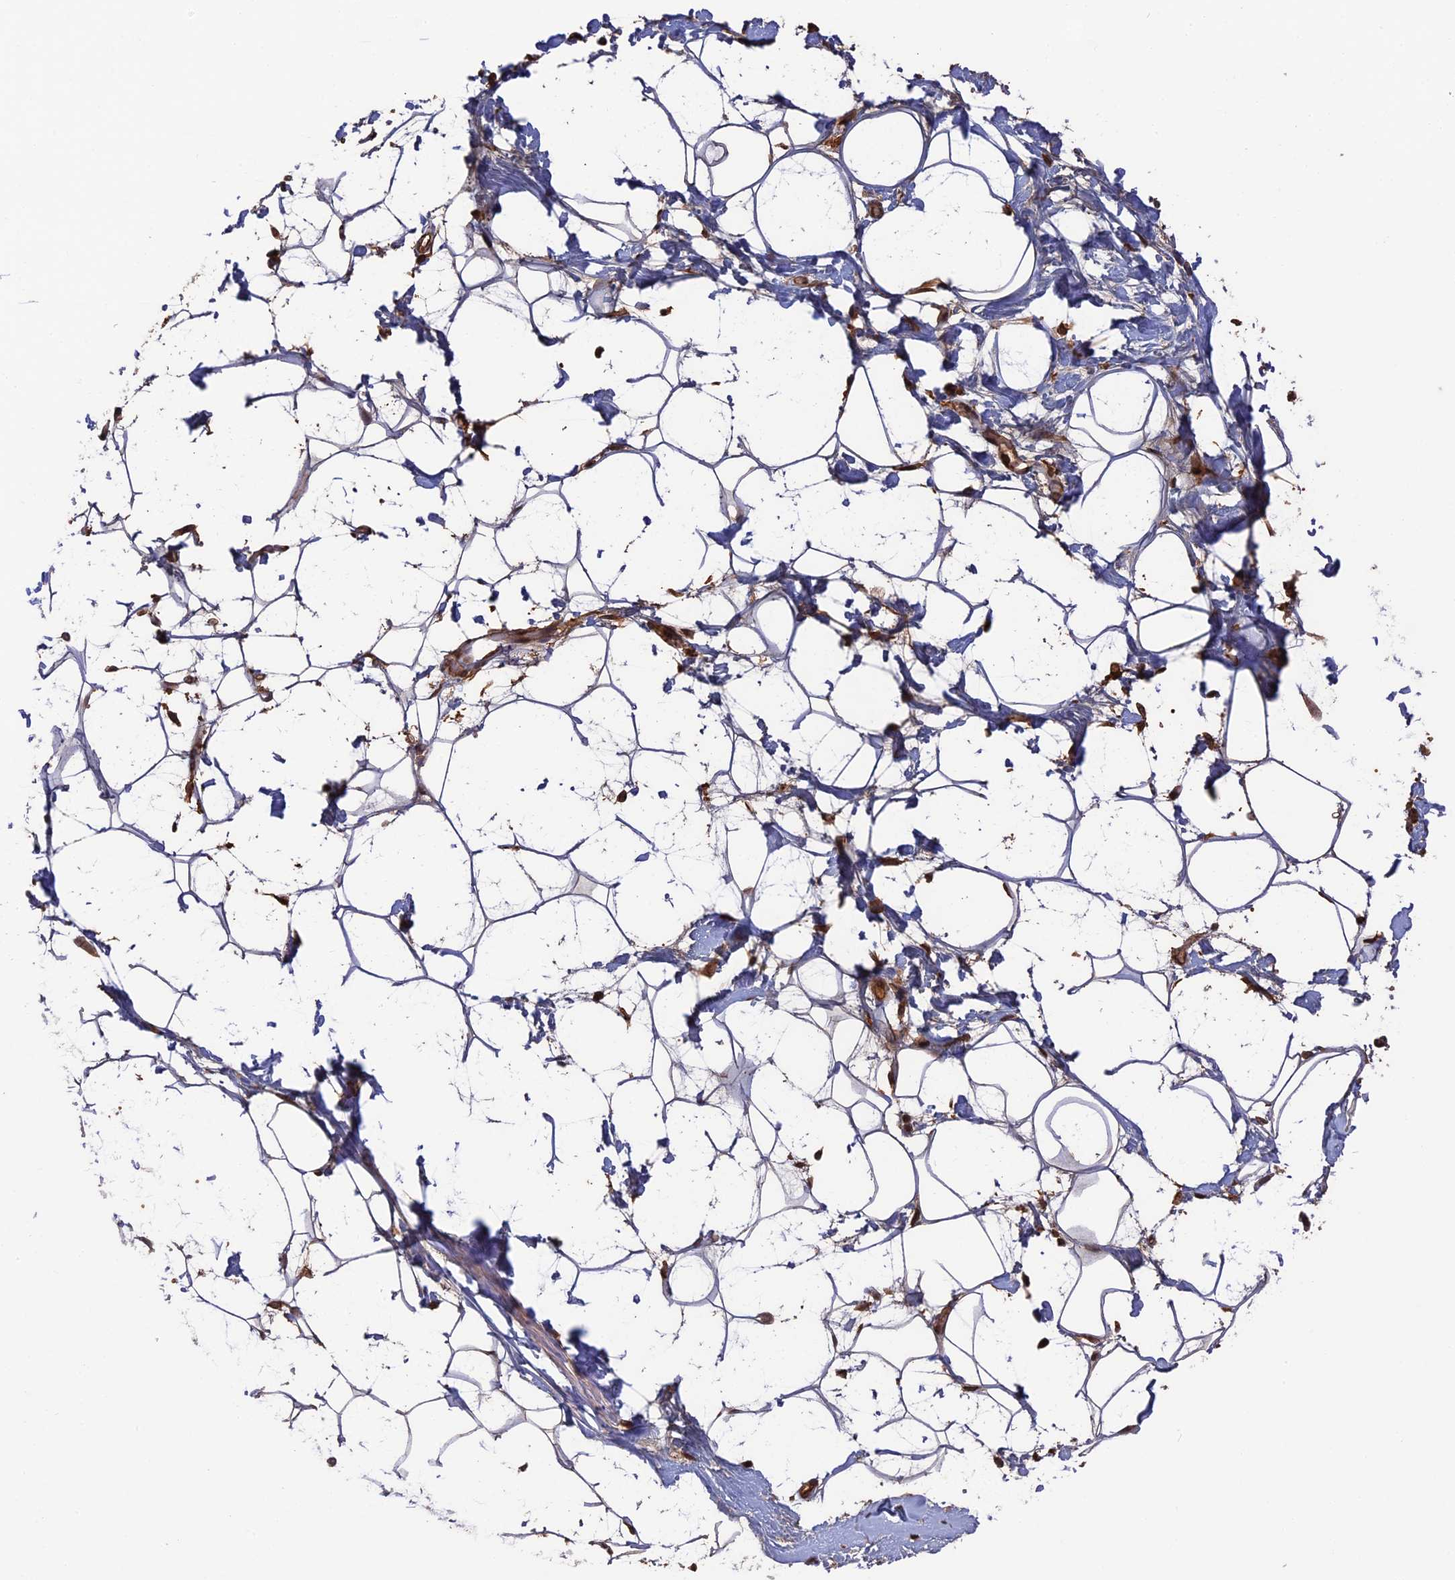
{"staining": {"intensity": "moderate", "quantity": "<25%", "location": "cytoplasmic/membranous"}, "tissue": "adipose tissue", "cell_type": "Adipocytes", "image_type": "normal", "snomed": [{"axis": "morphology", "description": "Normal tissue, NOS"}, {"axis": "topography", "description": "Breast"}], "caption": "DAB (3,3'-diaminobenzidine) immunohistochemical staining of benign adipose tissue shows moderate cytoplasmic/membranous protein staining in about <25% of adipocytes. The staining is performed using DAB brown chromogen to label protein expression. The nuclei are counter-stained blue using hematoxylin.", "gene": "TELO2", "patient": {"sex": "female", "age": 26}}